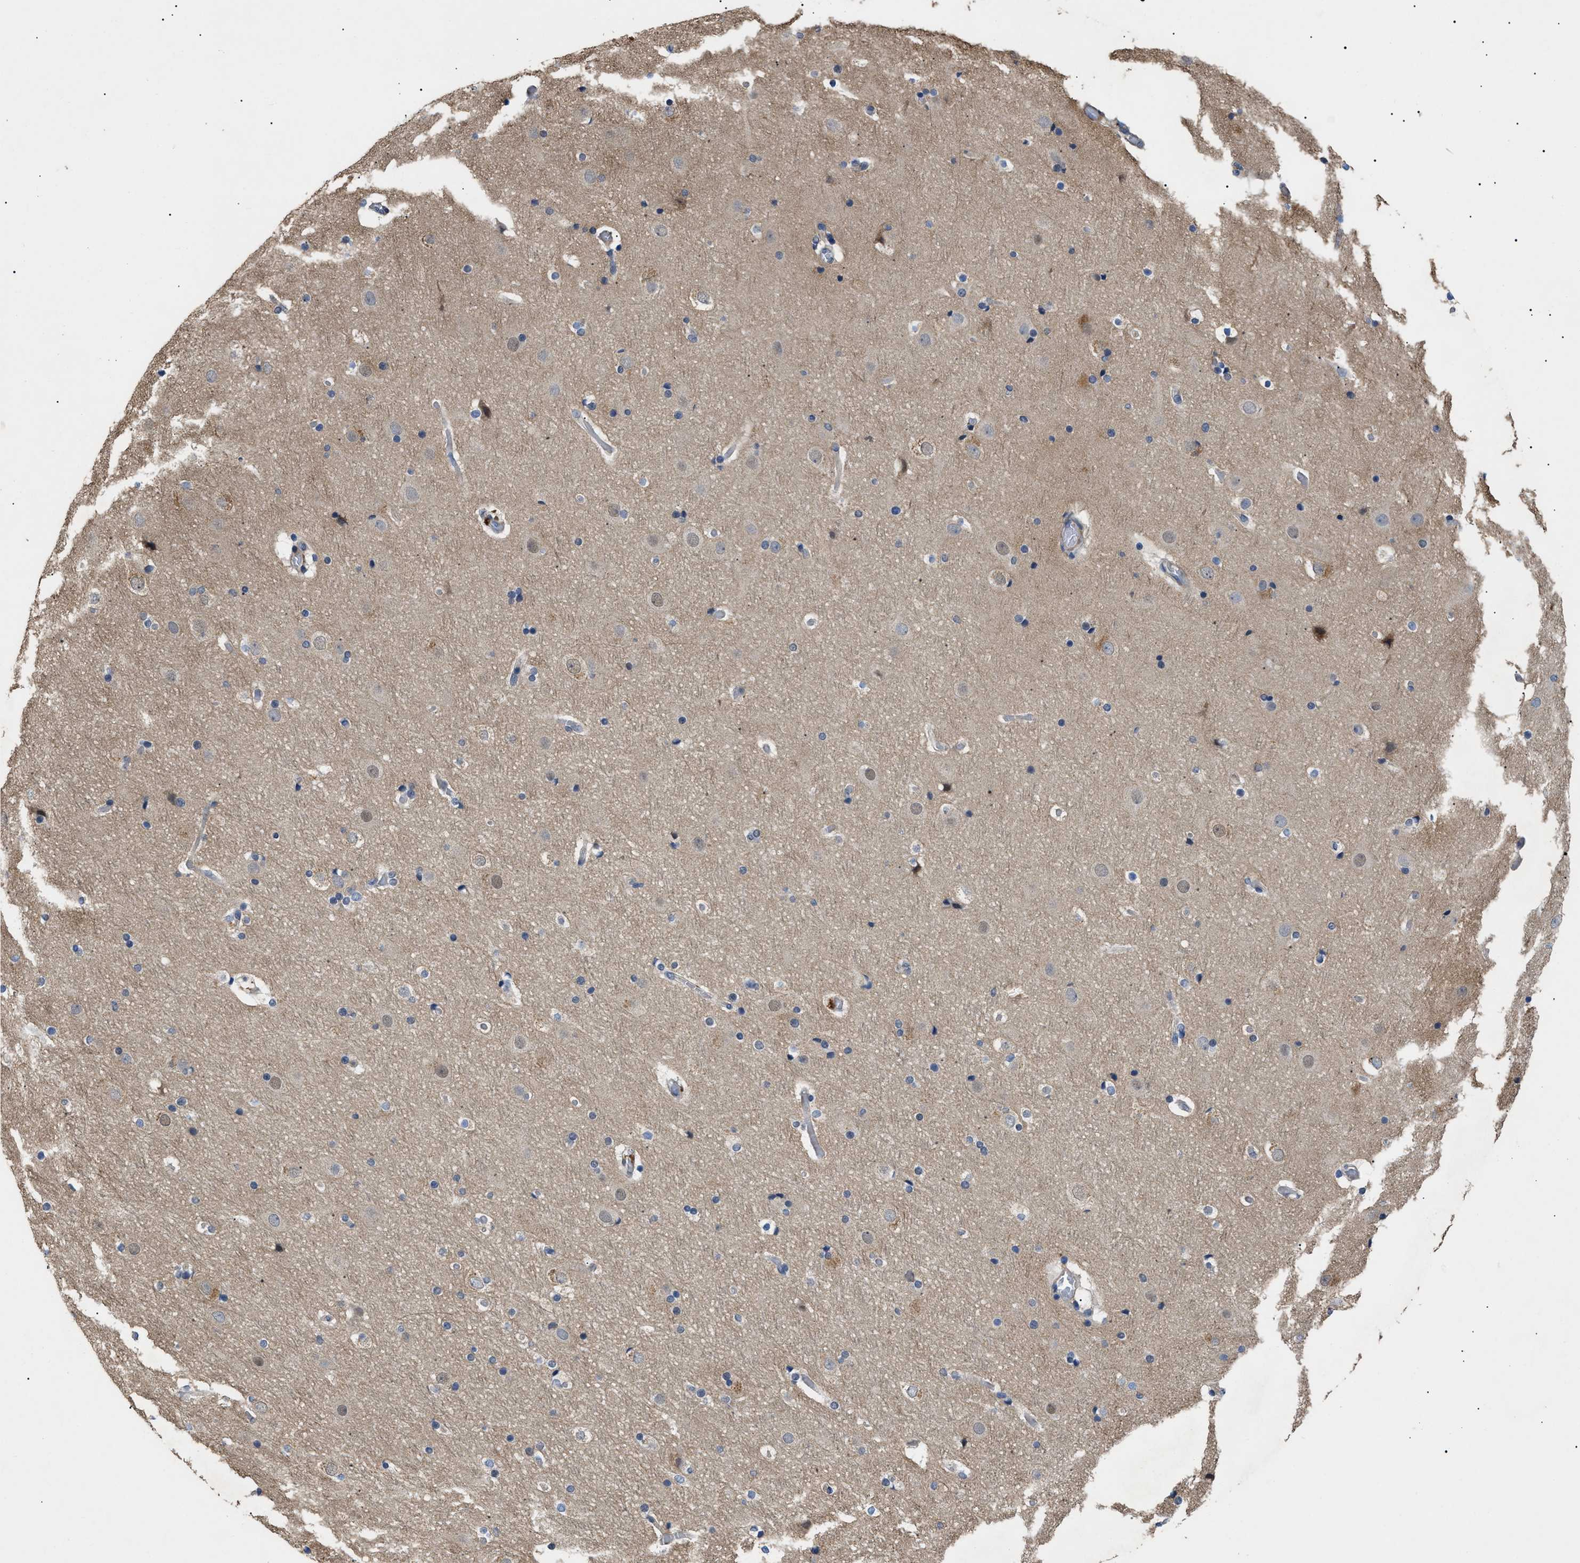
{"staining": {"intensity": "negative", "quantity": "none", "location": "none"}, "tissue": "cerebral cortex", "cell_type": "Endothelial cells", "image_type": "normal", "snomed": [{"axis": "morphology", "description": "Normal tissue, NOS"}, {"axis": "topography", "description": "Cerebral cortex"}], "caption": "There is no significant positivity in endothelial cells of cerebral cortex. (Stains: DAB IHC with hematoxylin counter stain, Microscopy: brightfield microscopy at high magnification).", "gene": "CRCP", "patient": {"sex": "male", "age": 57}}